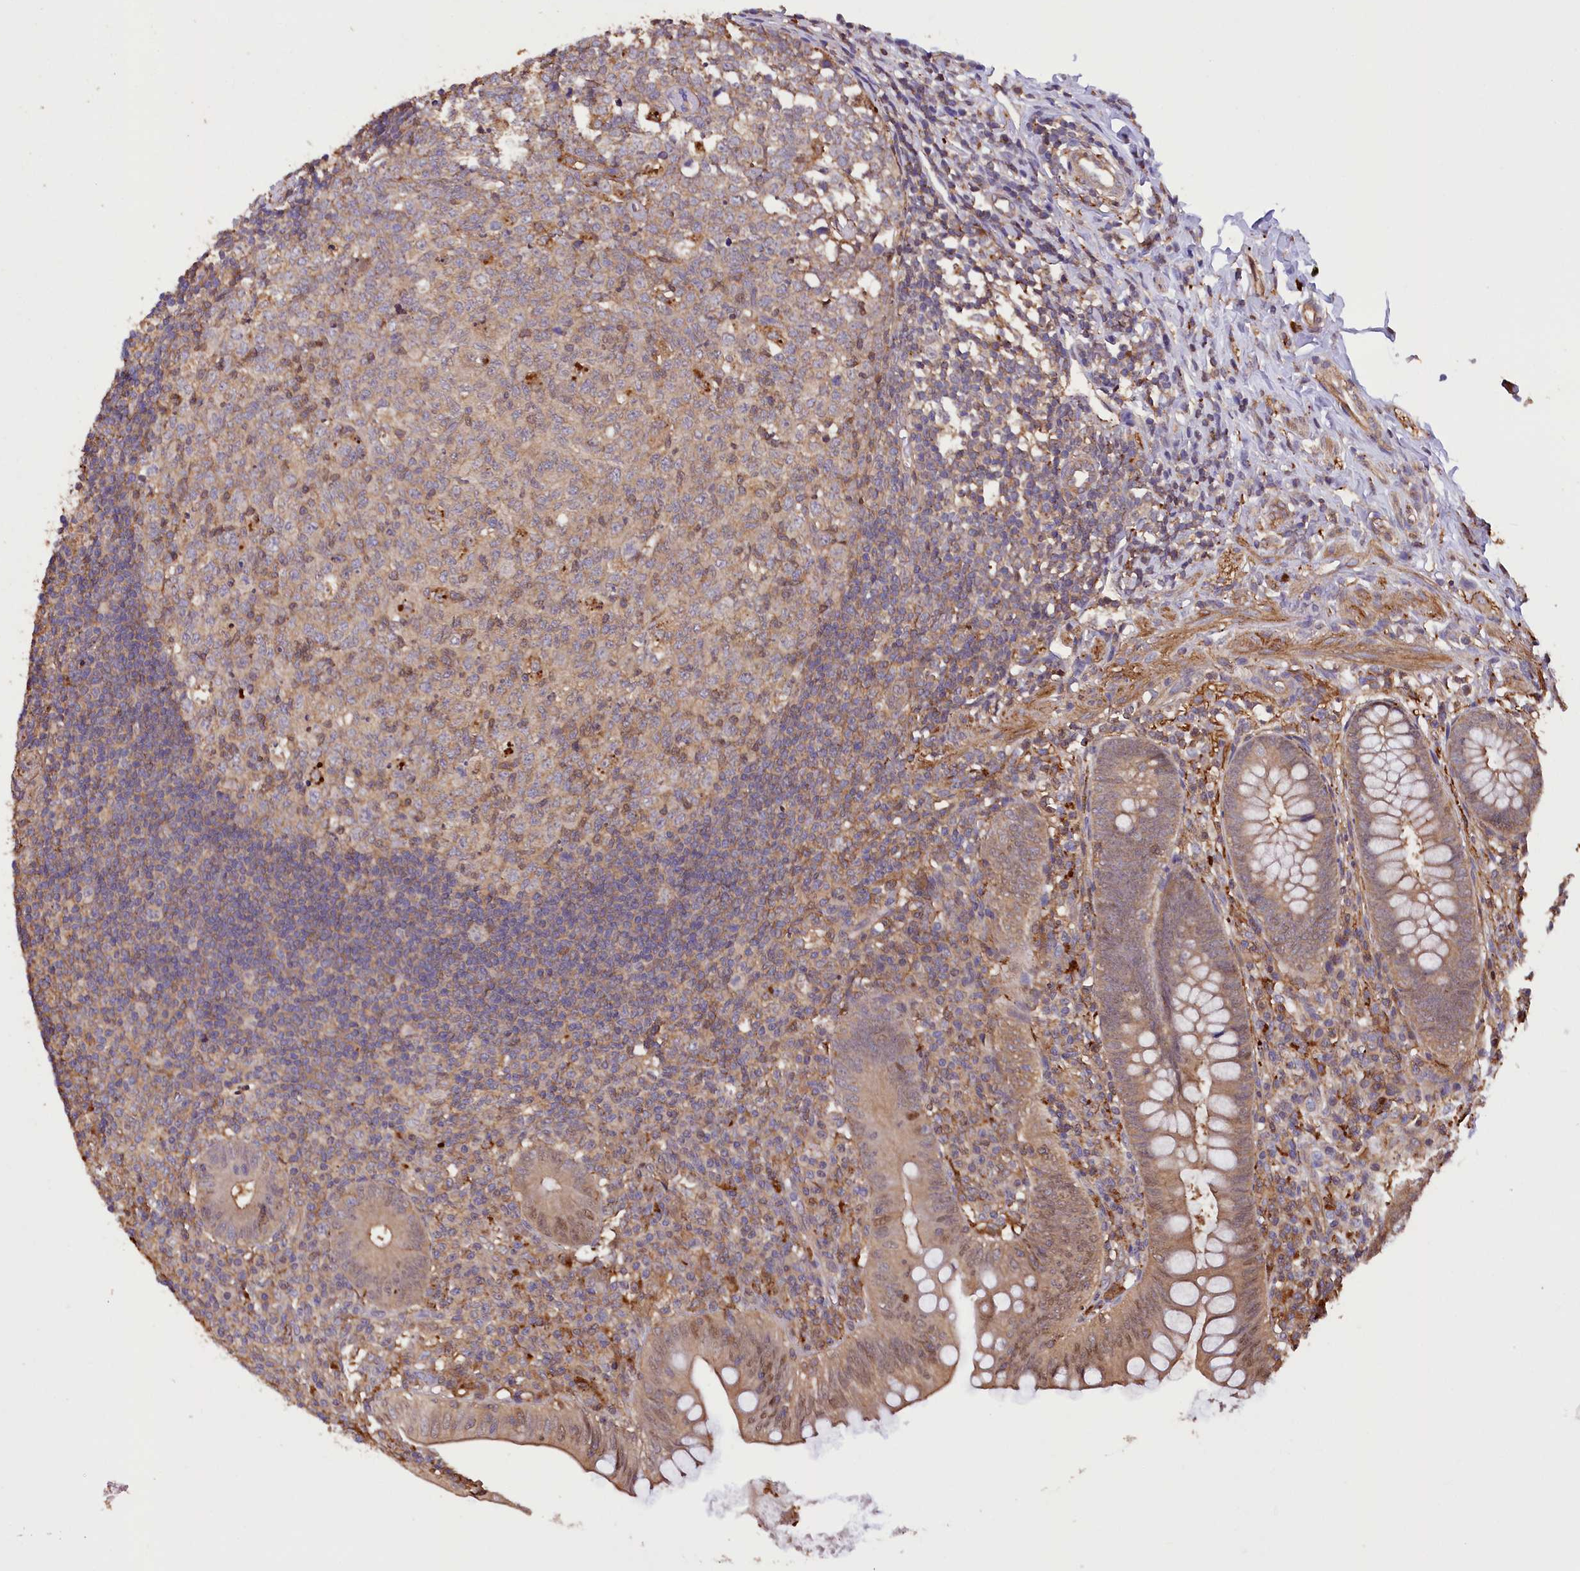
{"staining": {"intensity": "moderate", "quantity": ">75%", "location": "cytoplasmic/membranous,nuclear"}, "tissue": "appendix", "cell_type": "Glandular cells", "image_type": "normal", "snomed": [{"axis": "morphology", "description": "Normal tissue, NOS"}, {"axis": "topography", "description": "Appendix"}], "caption": "The photomicrograph exhibits immunohistochemical staining of benign appendix. There is moderate cytoplasmic/membranous,nuclear expression is identified in approximately >75% of glandular cells. (DAB (3,3'-diaminobenzidine) IHC with brightfield microscopy, high magnification).", "gene": "DPP3", "patient": {"sex": "male", "age": 14}}